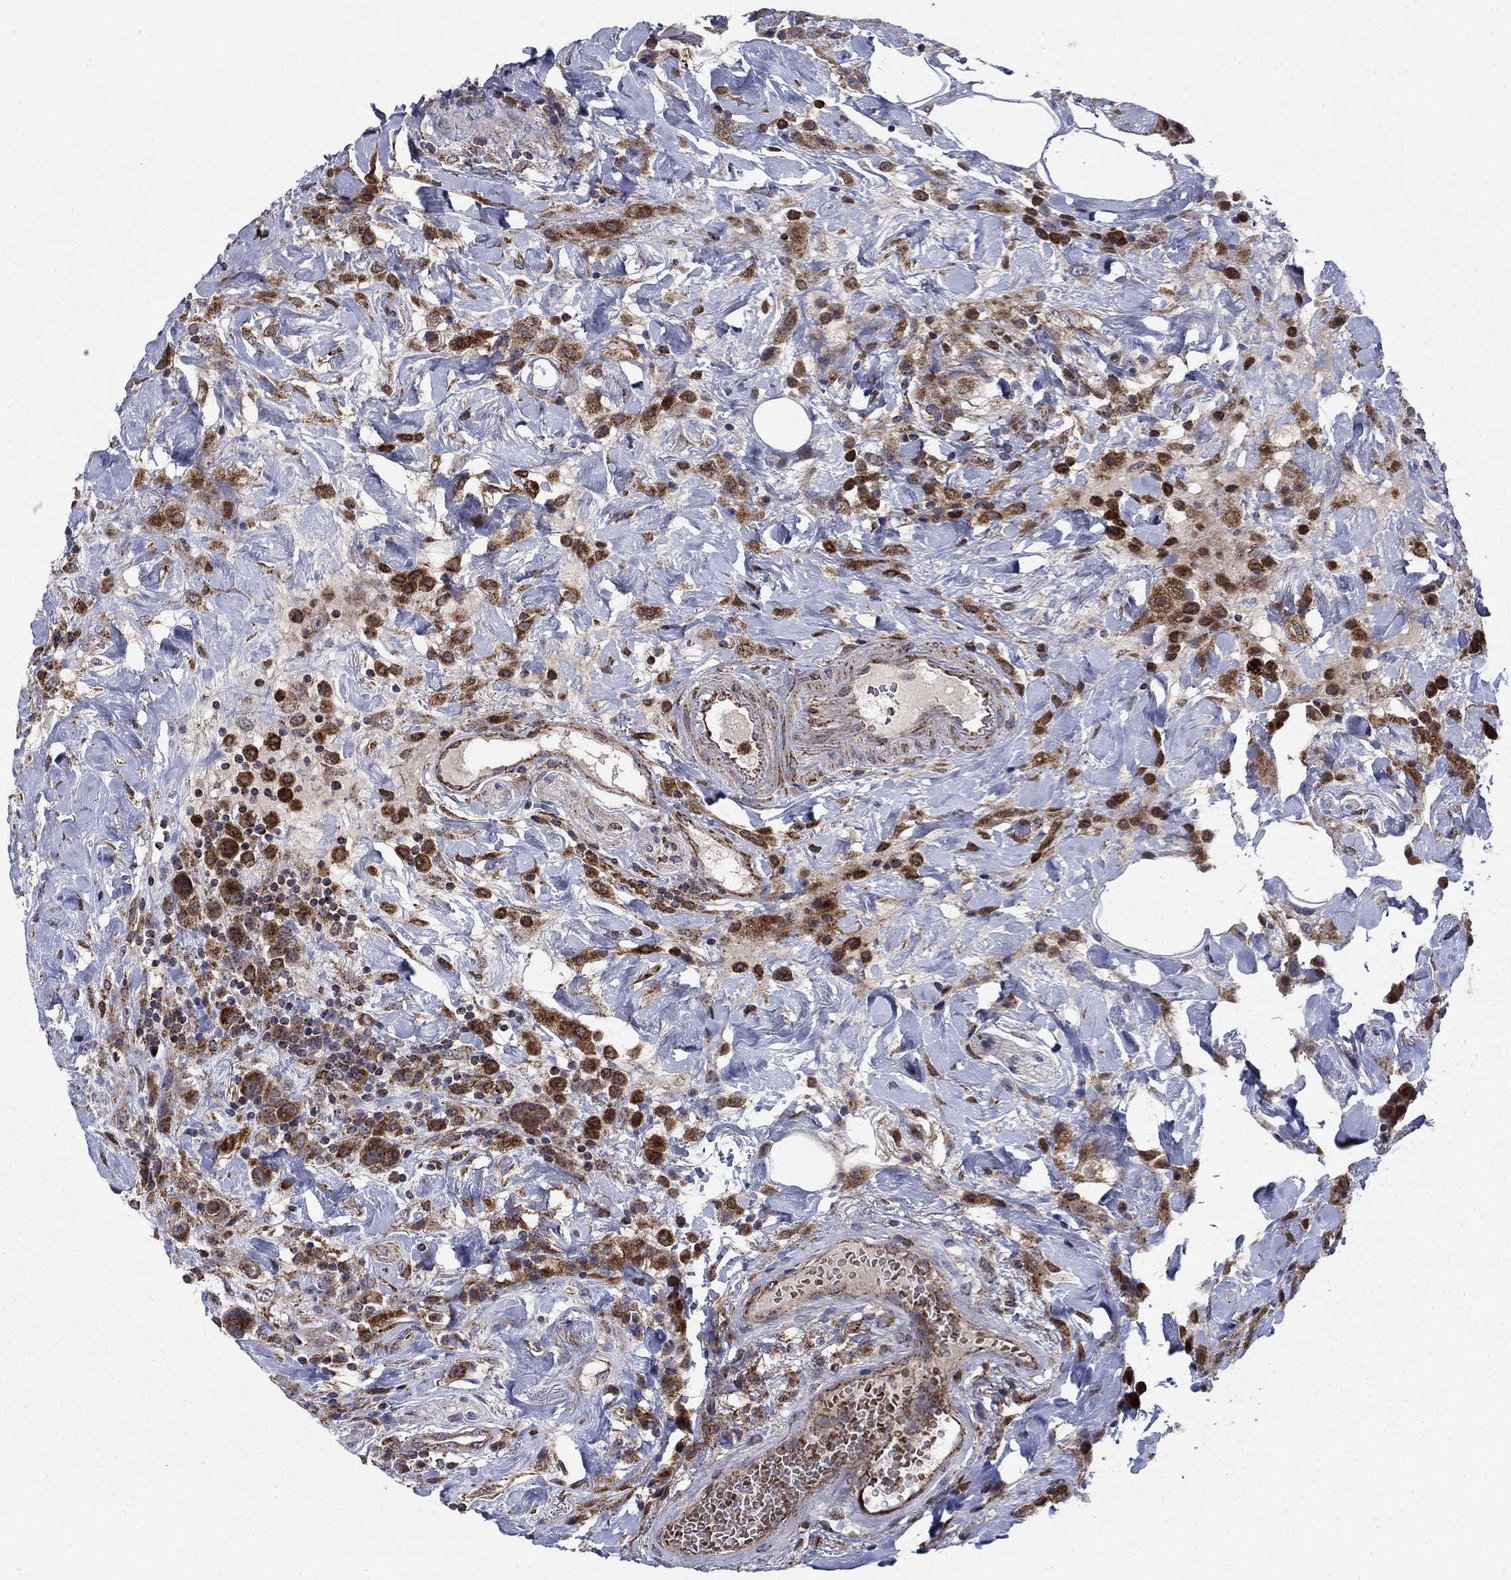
{"staining": {"intensity": "strong", "quantity": "25%-75%", "location": "cytoplasmic/membranous"}, "tissue": "colorectal cancer", "cell_type": "Tumor cells", "image_type": "cancer", "snomed": [{"axis": "morphology", "description": "Adenocarcinoma, NOS"}, {"axis": "topography", "description": "Colon"}], "caption": "Protein expression analysis of colorectal cancer displays strong cytoplasmic/membranous expression in approximately 25%-75% of tumor cells. (brown staining indicates protein expression, while blue staining denotes nuclei).", "gene": "RNF19B", "patient": {"sex": "female", "age": 69}}